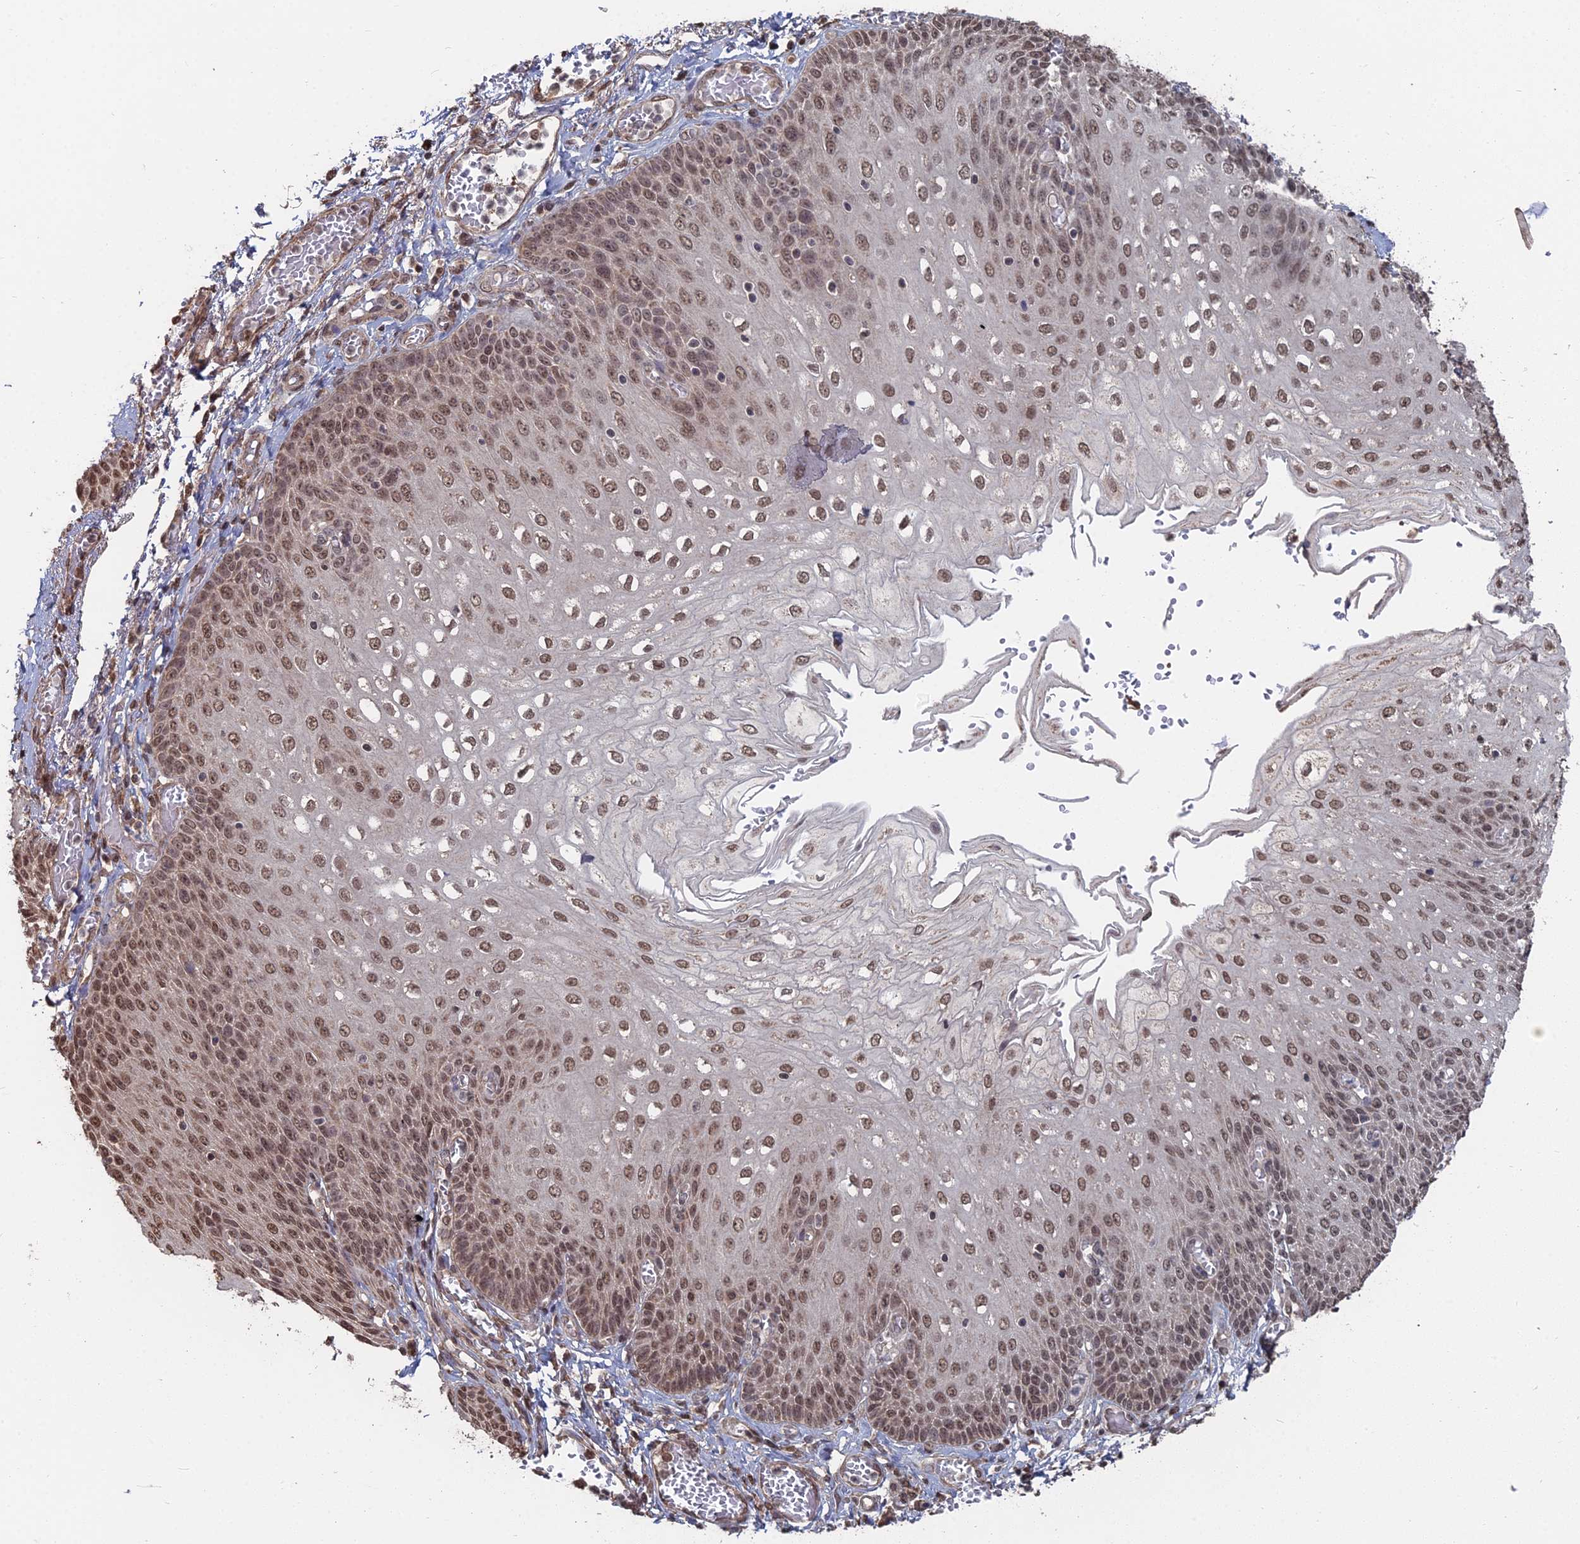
{"staining": {"intensity": "moderate", "quantity": ">75%", "location": "nuclear"}, "tissue": "esophagus", "cell_type": "Squamous epithelial cells", "image_type": "normal", "snomed": [{"axis": "morphology", "description": "Normal tissue, NOS"}, {"axis": "topography", "description": "Esophagus"}], "caption": "Immunohistochemistry (IHC) histopathology image of normal esophagus: esophagus stained using IHC reveals medium levels of moderate protein expression localized specifically in the nuclear of squamous epithelial cells, appearing as a nuclear brown color.", "gene": "CCNP", "patient": {"sex": "male", "age": 81}}